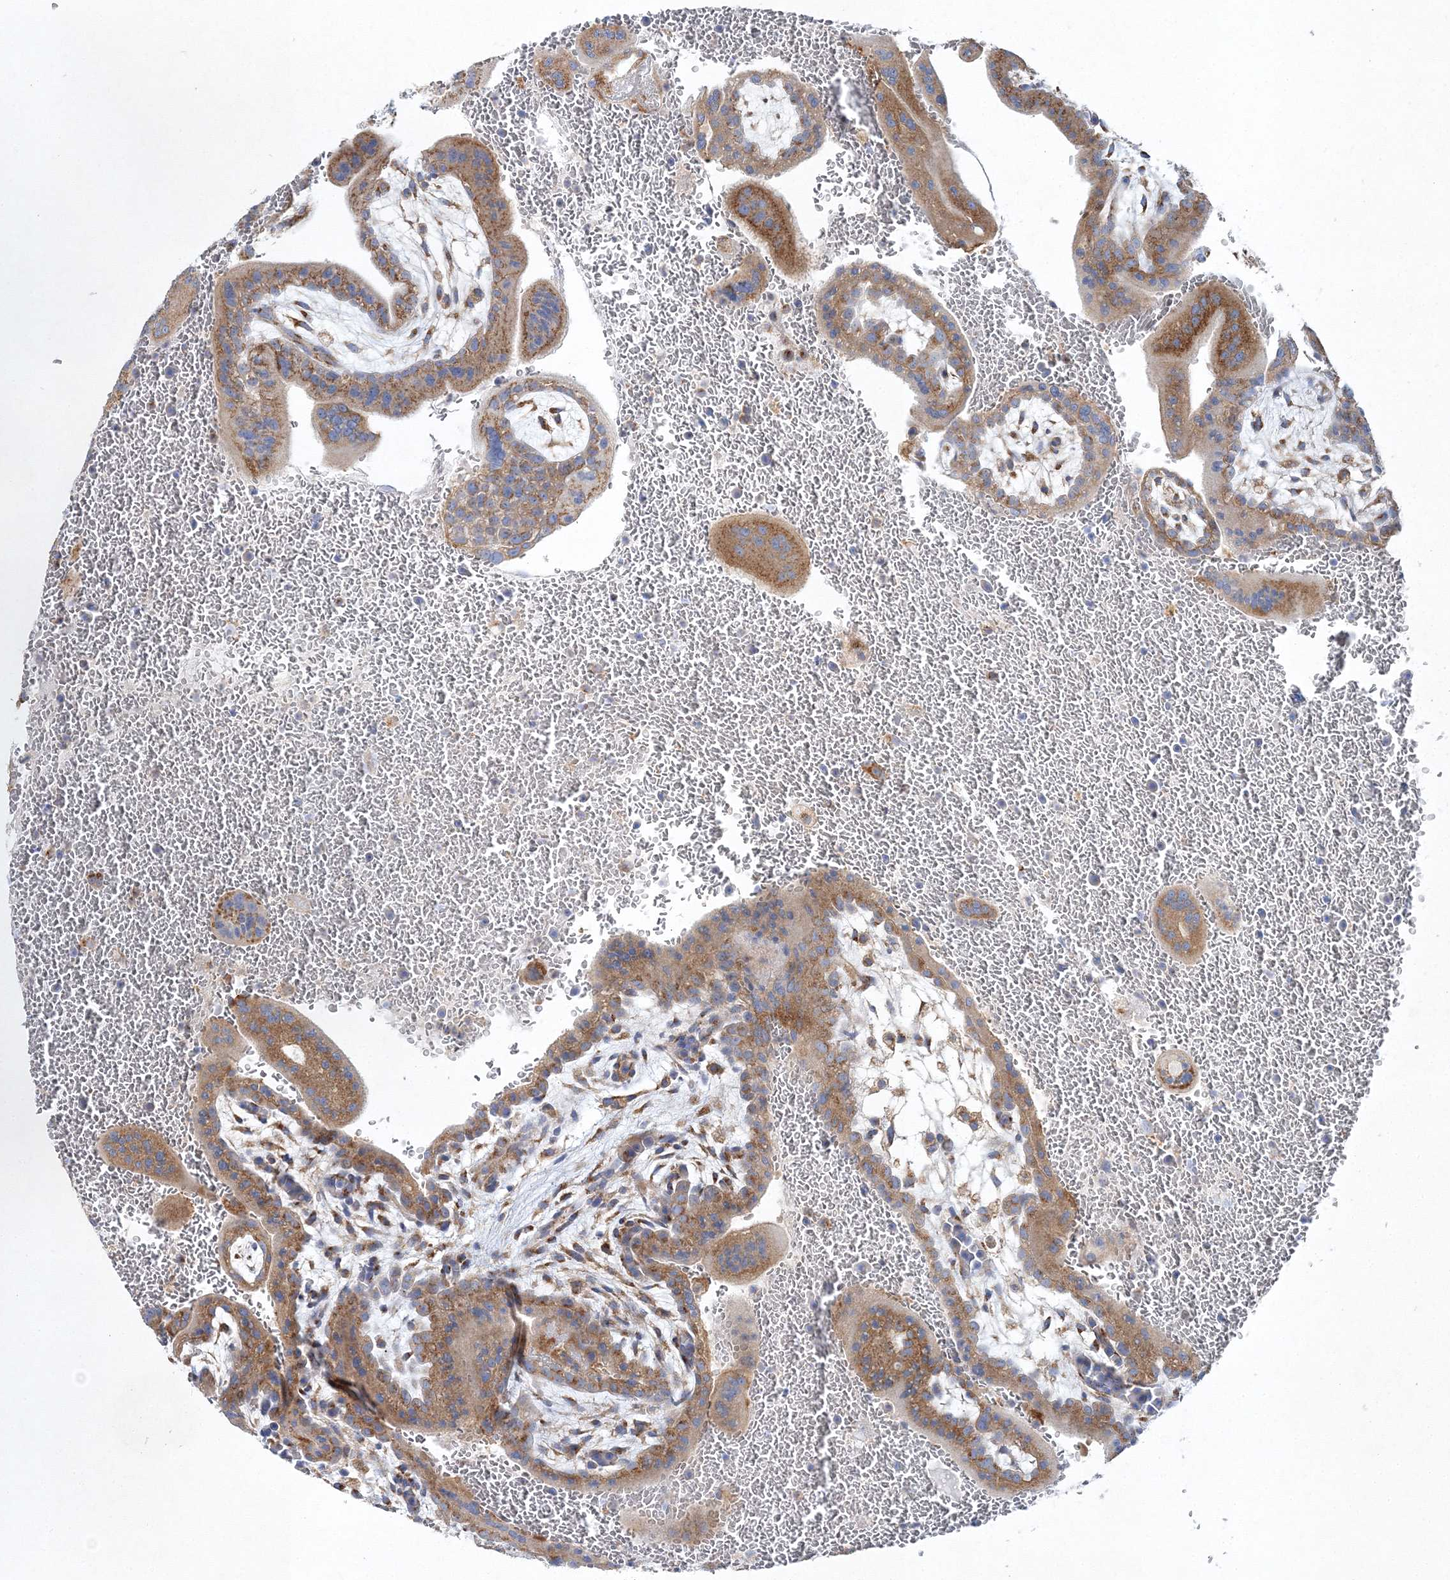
{"staining": {"intensity": "moderate", "quantity": "25%-75%", "location": "cytoplasmic/membranous"}, "tissue": "placenta", "cell_type": "Trophoblastic cells", "image_type": "normal", "snomed": [{"axis": "morphology", "description": "Normal tissue, NOS"}, {"axis": "topography", "description": "Placenta"}], "caption": "Placenta stained with immunohistochemistry exhibits moderate cytoplasmic/membranous expression in approximately 25%-75% of trophoblastic cells. The staining was performed using DAB (3,3'-diaminobenzidine), with brown indicating positive protein expression. Nuclei are stained blue with hematoxylin.", "gene": "SEC23IP", "patient": {"sex": "female", "age": 35}}